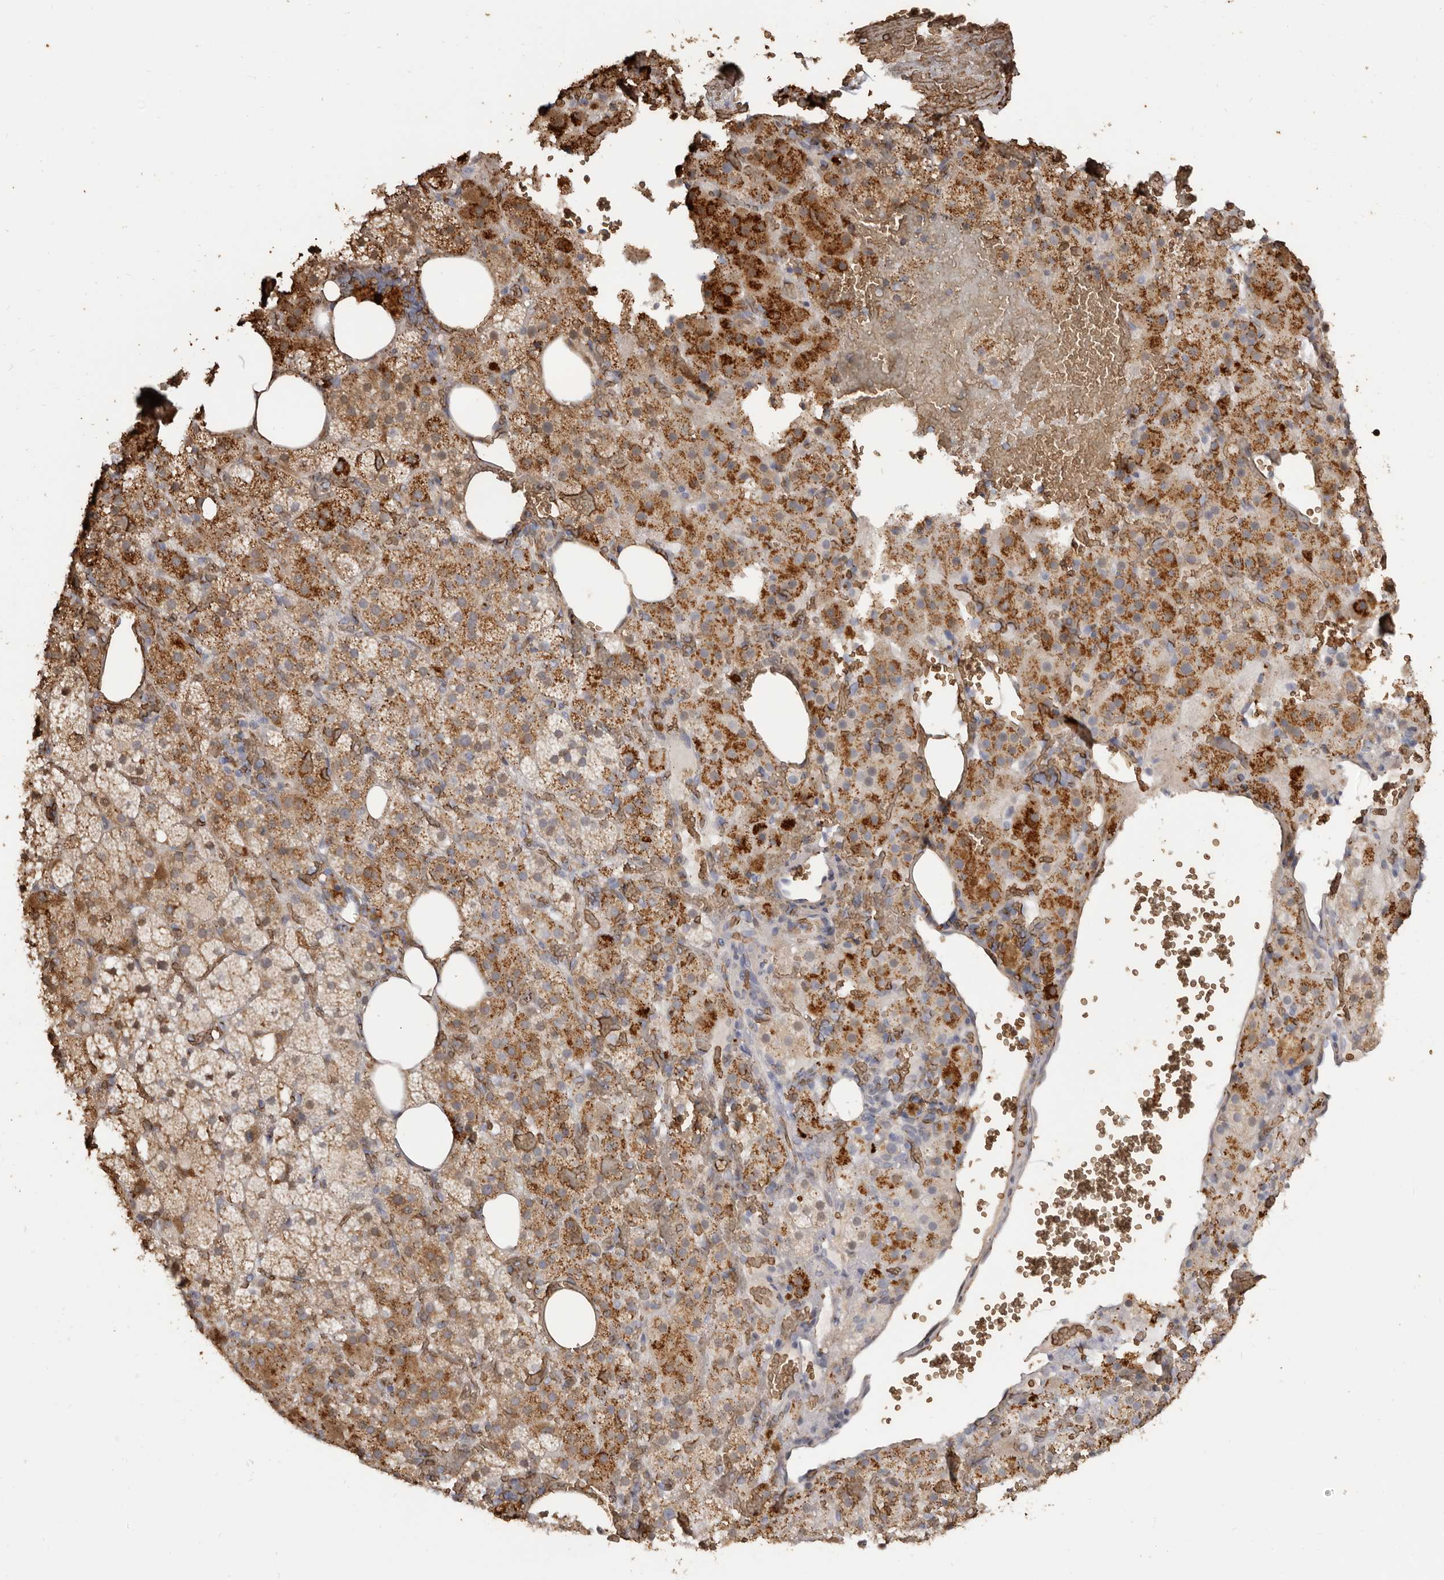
{"staining": {"intensity": "moderate", "quantity": ">75%", "location": "cytoplasmic/membranous"}, "tissue": "adrenal gland", "cell_type": "Glandular cells", "image_type": "normal", "snomed": [{"axis": "morphology", "description": "Normal tissue, NOS"}, {"axis": "topography", "description": "Adrenal gland"}], "caption": "Unremarkable adrenal gland displays moderate cytoplasmic/membranous staining in about >75% of glandular cells.", "gene": "ENTREP1", "patient": {"sex": "female", "age": 59}}